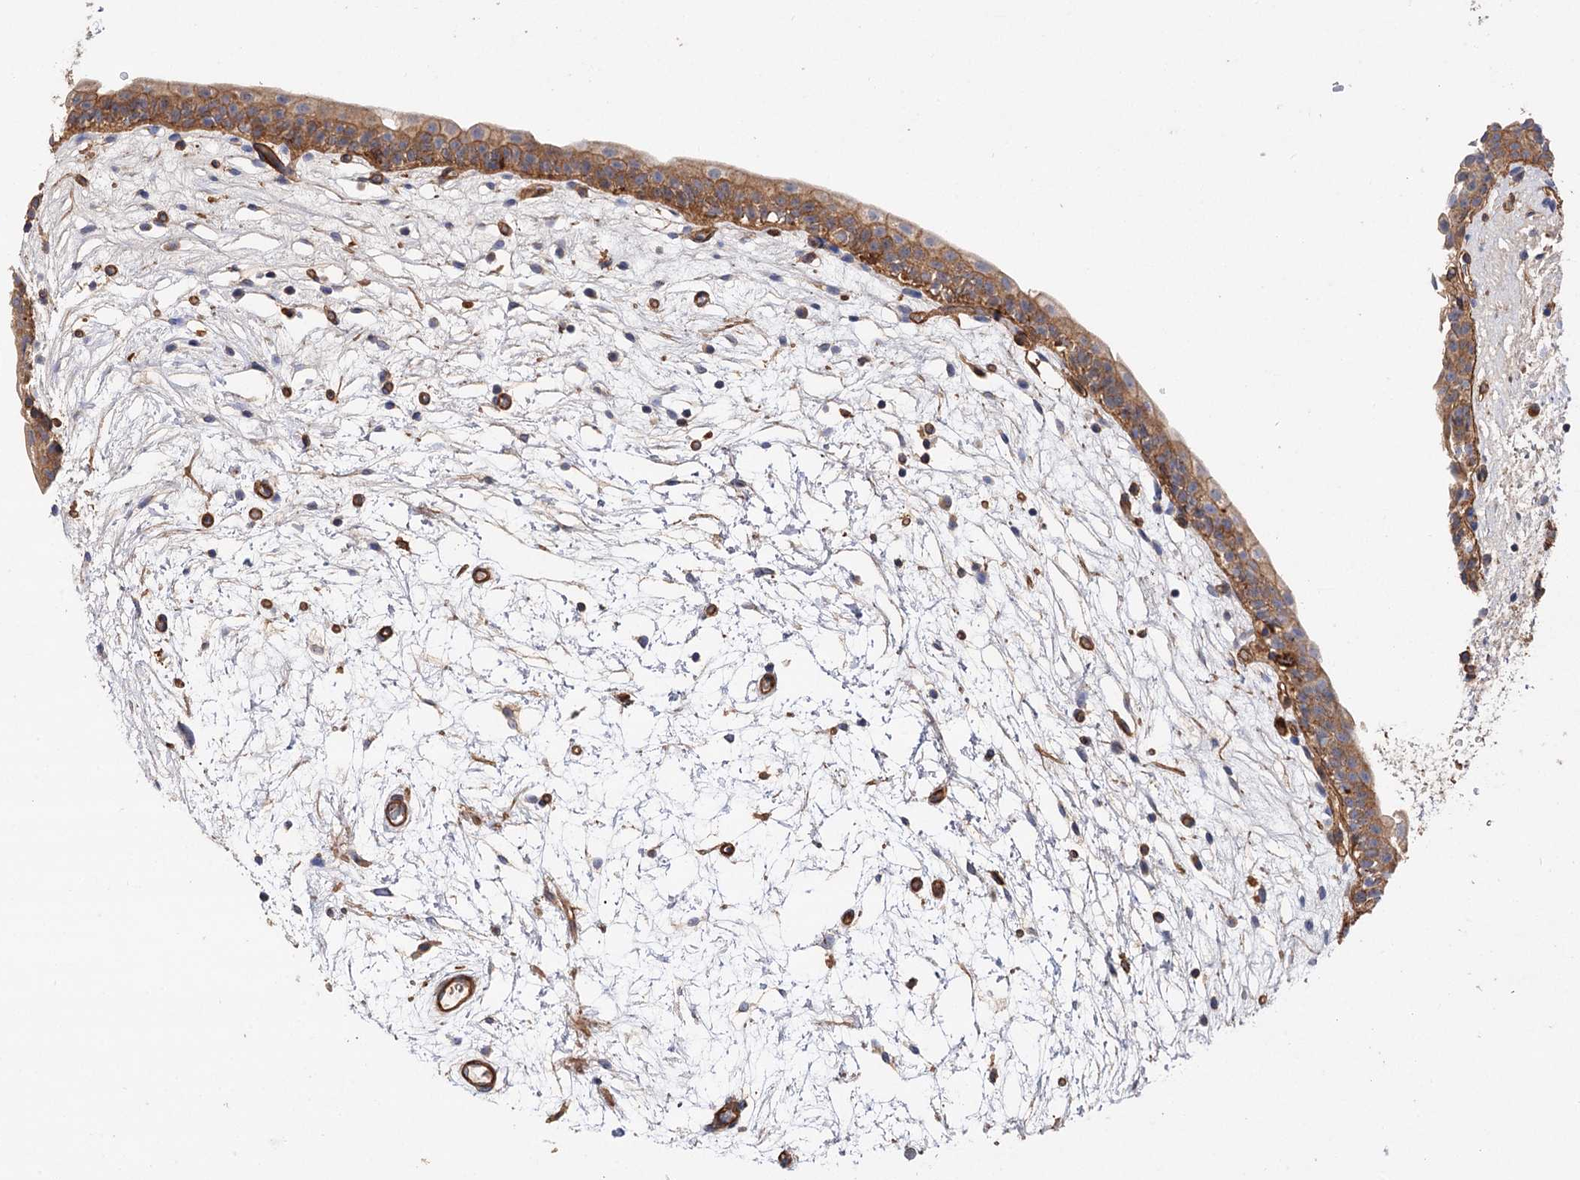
{"staining": {"intensity": "moderate", "quantity": "25%-75%", "location": "cytoplasmic/membranous"}, "tissue": "urinary bladder", "cell_type": "Urothelial cells", "image_type": "normal", "snomed": [{"axis": "morphology", "description": "Normal tissue, NOS"}, {"axis": "topography", "description": "Urinary bladder"}], "caption": "The immunohistochemical stain labels moderate cytoplasmic/membranous positivity in urothelial cells of normal urinary bladder.", "gene": "CSAD", "patient": {"sex": "male", "age": 83}}